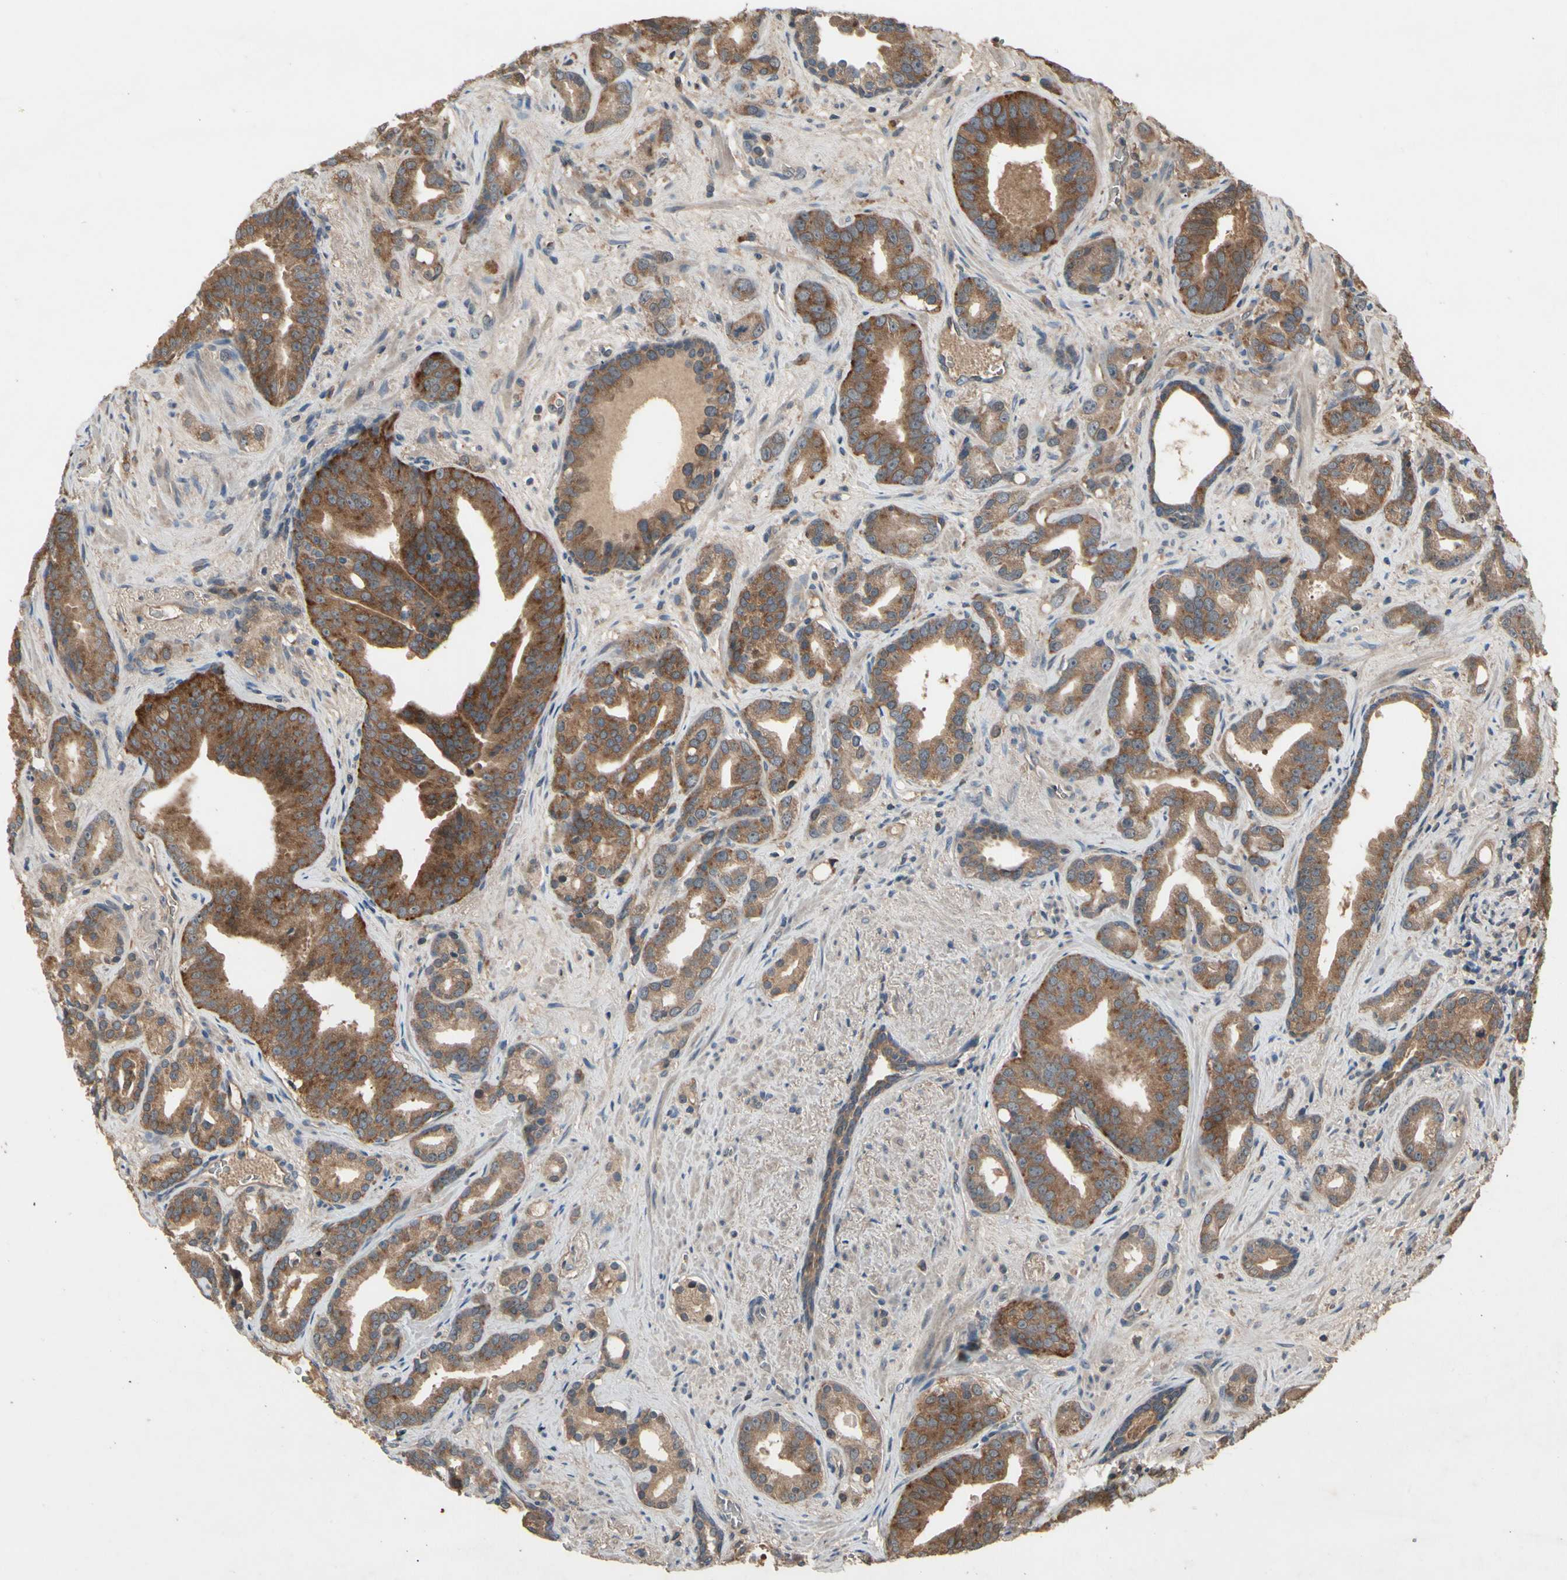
{"staining": {"intensity": "moderate", "quantity": ">75%", "location": "cytoplasmic/membranous"}, "tissue": "prostate cancer", "cell_type": "Tumor cells", "image_type": "cancer", "snomed": [{"axis": "morphology", "description": "Adenocarcinoma, Low grade"}, {"axis": "topography", "description": "Prostate"}], "caption": "Immunohistochemical staining of human low-grade adenocarcinoma (prostate) demonstrates moderate cytoplasmic/membranous protein expression in about >75% of tumor cells. (Stains: DAB (3,3'-diaminobenzidine) in brown, nuclei in blue, Microscopy: brightfield microscopy at high magnification).", "gene": "NSF", "patient": {"sex": "male", "age": 63}}